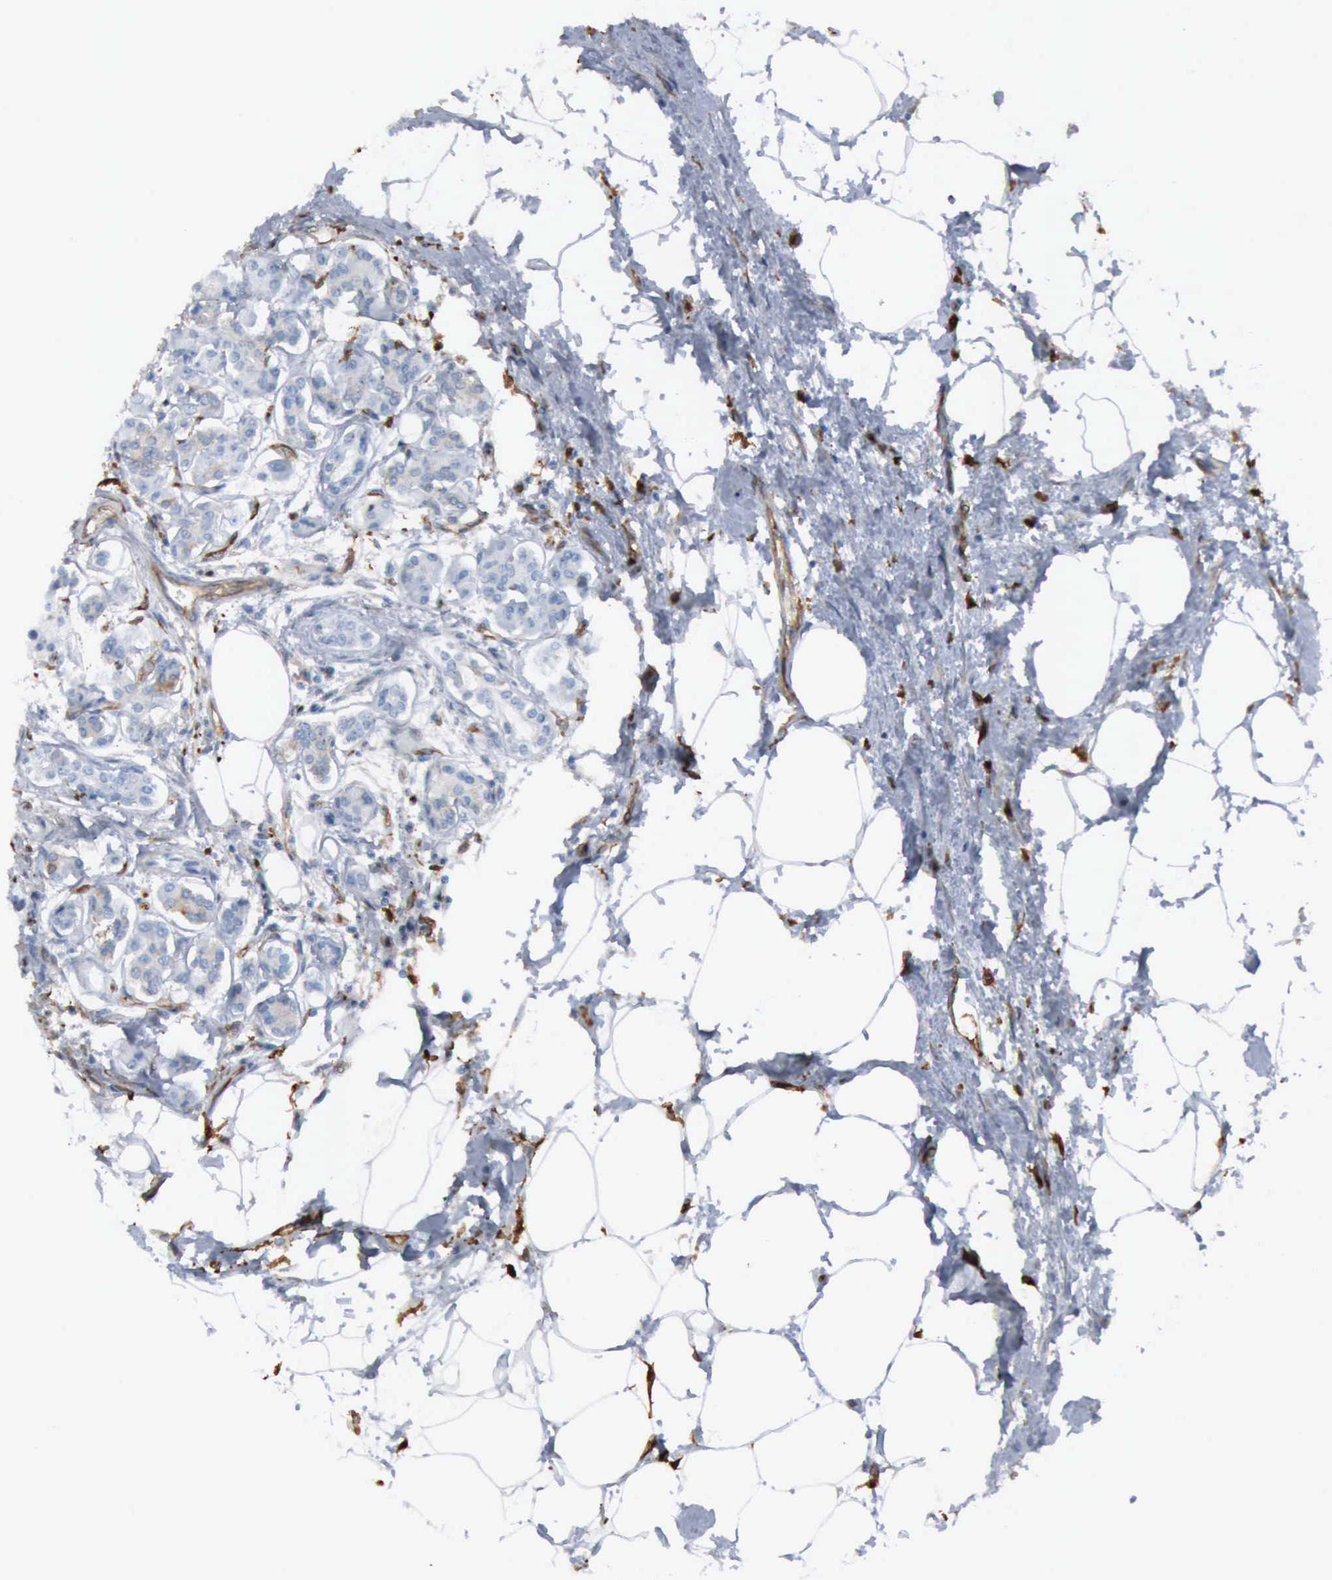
{"staining": {"intensity": "negative", "quantity": "none", "location": "none"}, "tissue": "pancreas", "cell_type": "Exocrine glandular cells", "image_type": "normal", "snomed": [{"axis": "morphology", "description": "Normal tissue, NOS"}, {"axis": "topography", "description": "Pancreas"}, {"axis": "topography", "description": "Duodenum"}], "caption": "Human pancreas stained for a protein using IHC reveals no expression in exocrine glandular cells.", "gene": "FSCN1", "patient": {"sex": "male", "age": 79}}